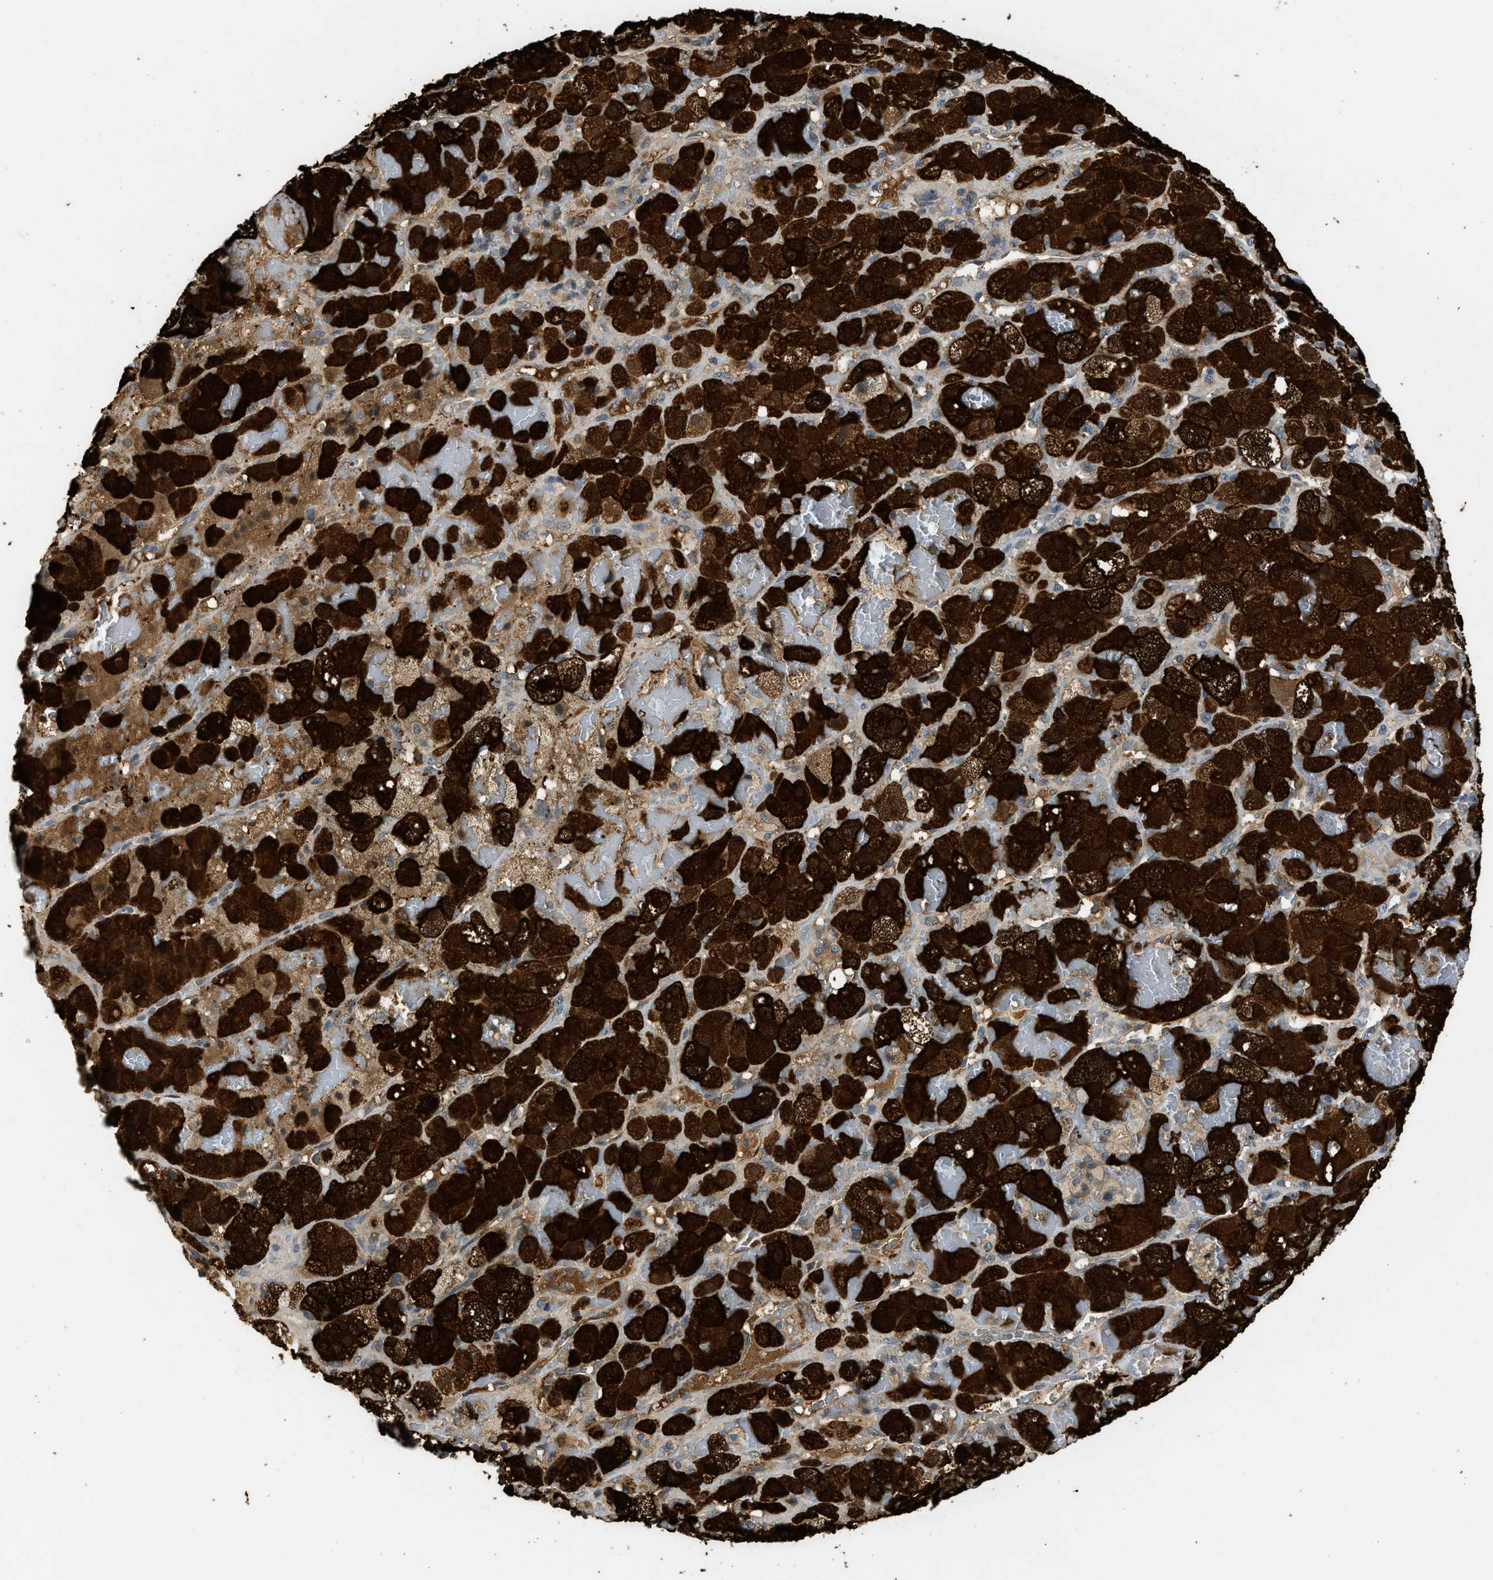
{"staining": {"intensity": "strong", "quantity": ">75%", "location": "cytoplasmic/membranous,nuclear"}, "tissue": "adrenal gland", "cell_type": "Glandular cells", "image_type": "normal", "snomed": [{"axis": "morphology", "description": "Normal tissue, NOS"}, {"axis": "topography", "description": "Adrenal gland"}], "caption": "Immunohistochemical staining of benign adrenal gland exhibits >75% levels of strong cytoplasmic/membranous,nuclear protein positivity in approximately >75% of glandular cells.", "gene": "SULT2A1", "patient": {"sex": "female", "age": 47}}